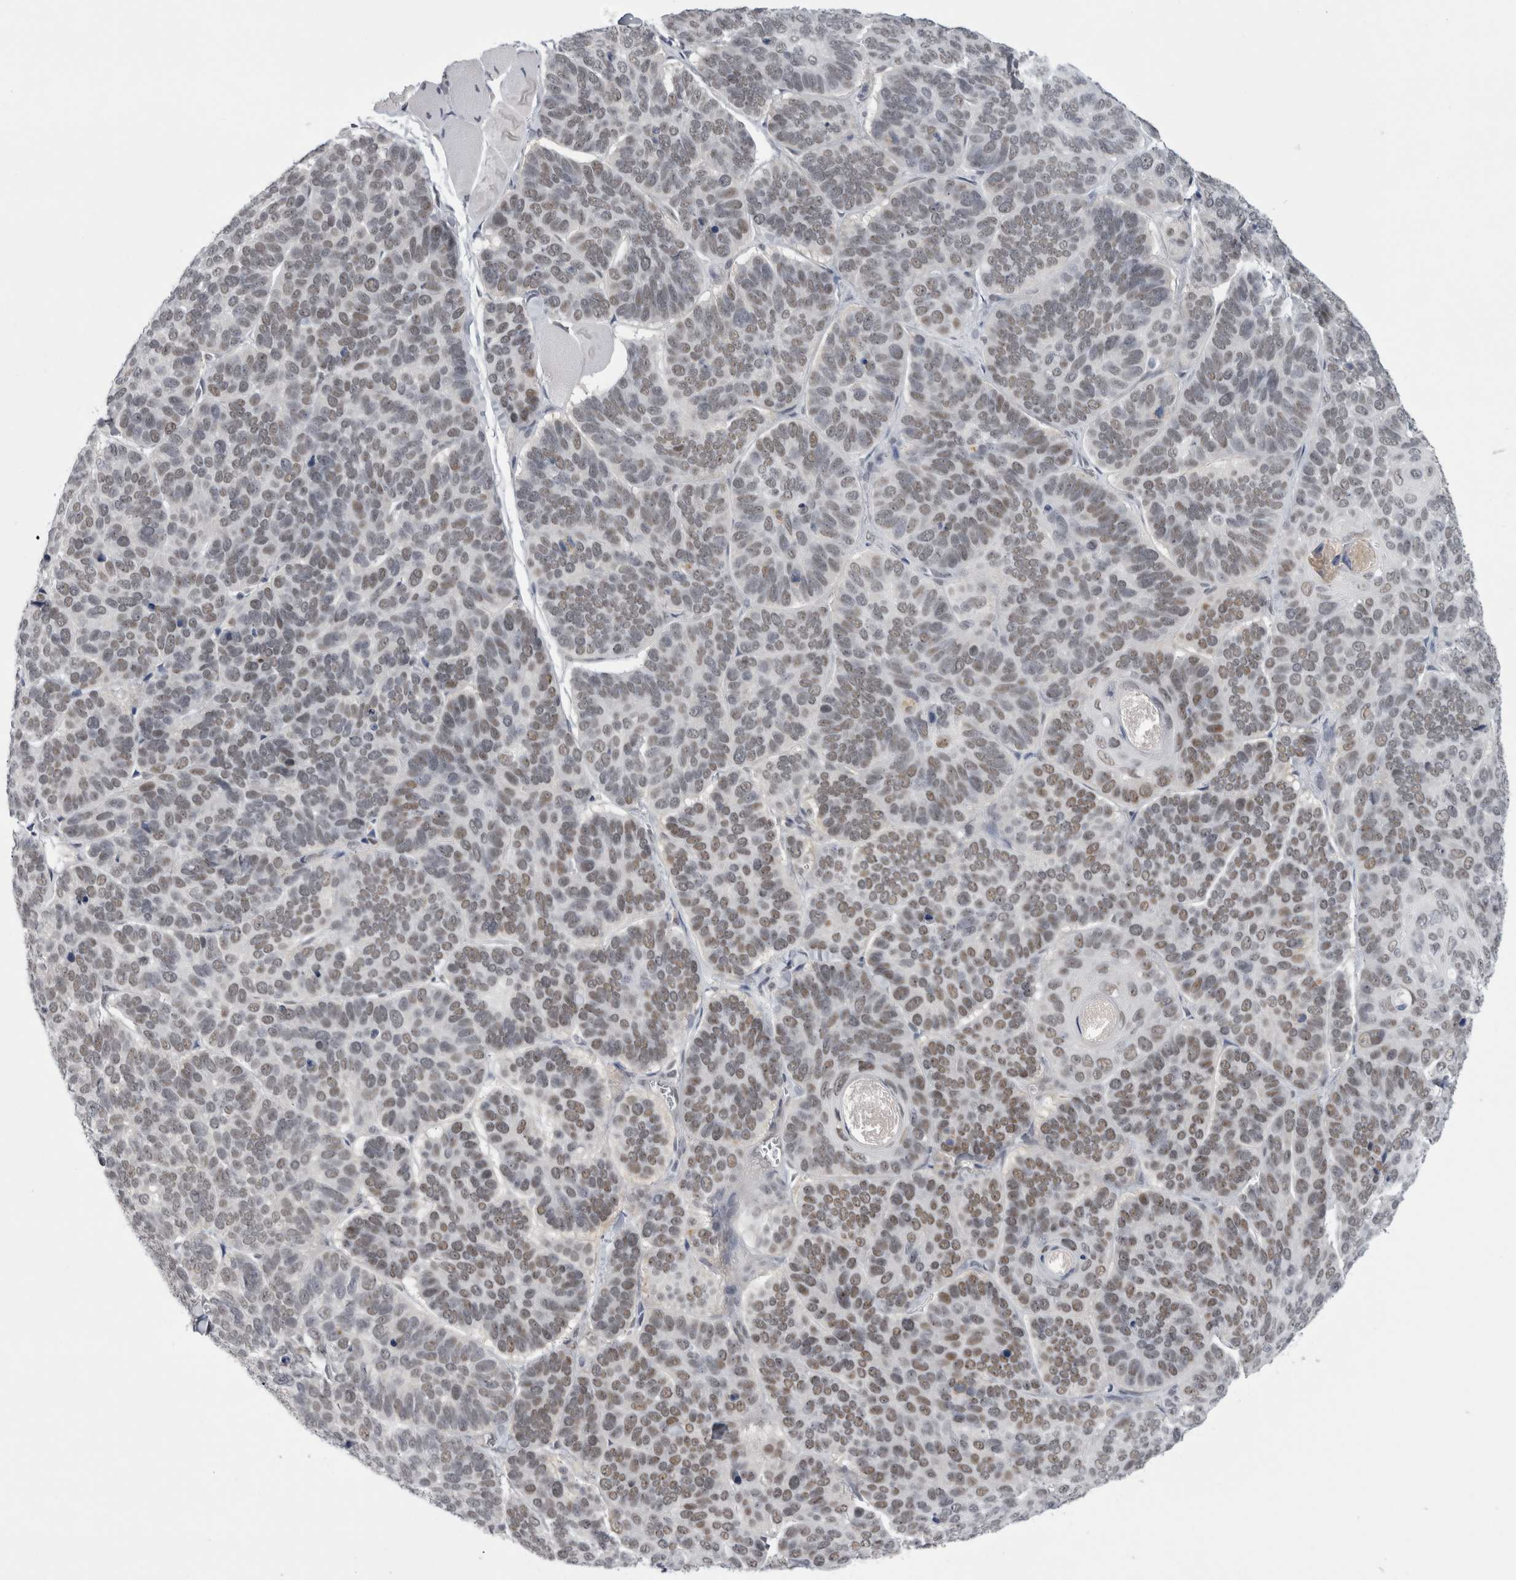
{"staining": {"intensity": "weak", "quantity": "25%-75%", "location": "nuclear"}, "tissue": "skin cancer", "cell_type": "Tumor cells", "image_type": "cancer", "snomed": [{"axis": "morphology", "description": "Basal cell carcinoma"}, {"axis": "topography", "description": "Skin"}], "caption": "The histopathology image shows a brown stain indicating the presence of a protein in the nuclear of tumor cells in basal cell carcinoma (skin). The protein is shown in brown color, while the nuclei are stained blue.", "gene": "PSMB2", "patient": {"sex": "male", "age": 62}}